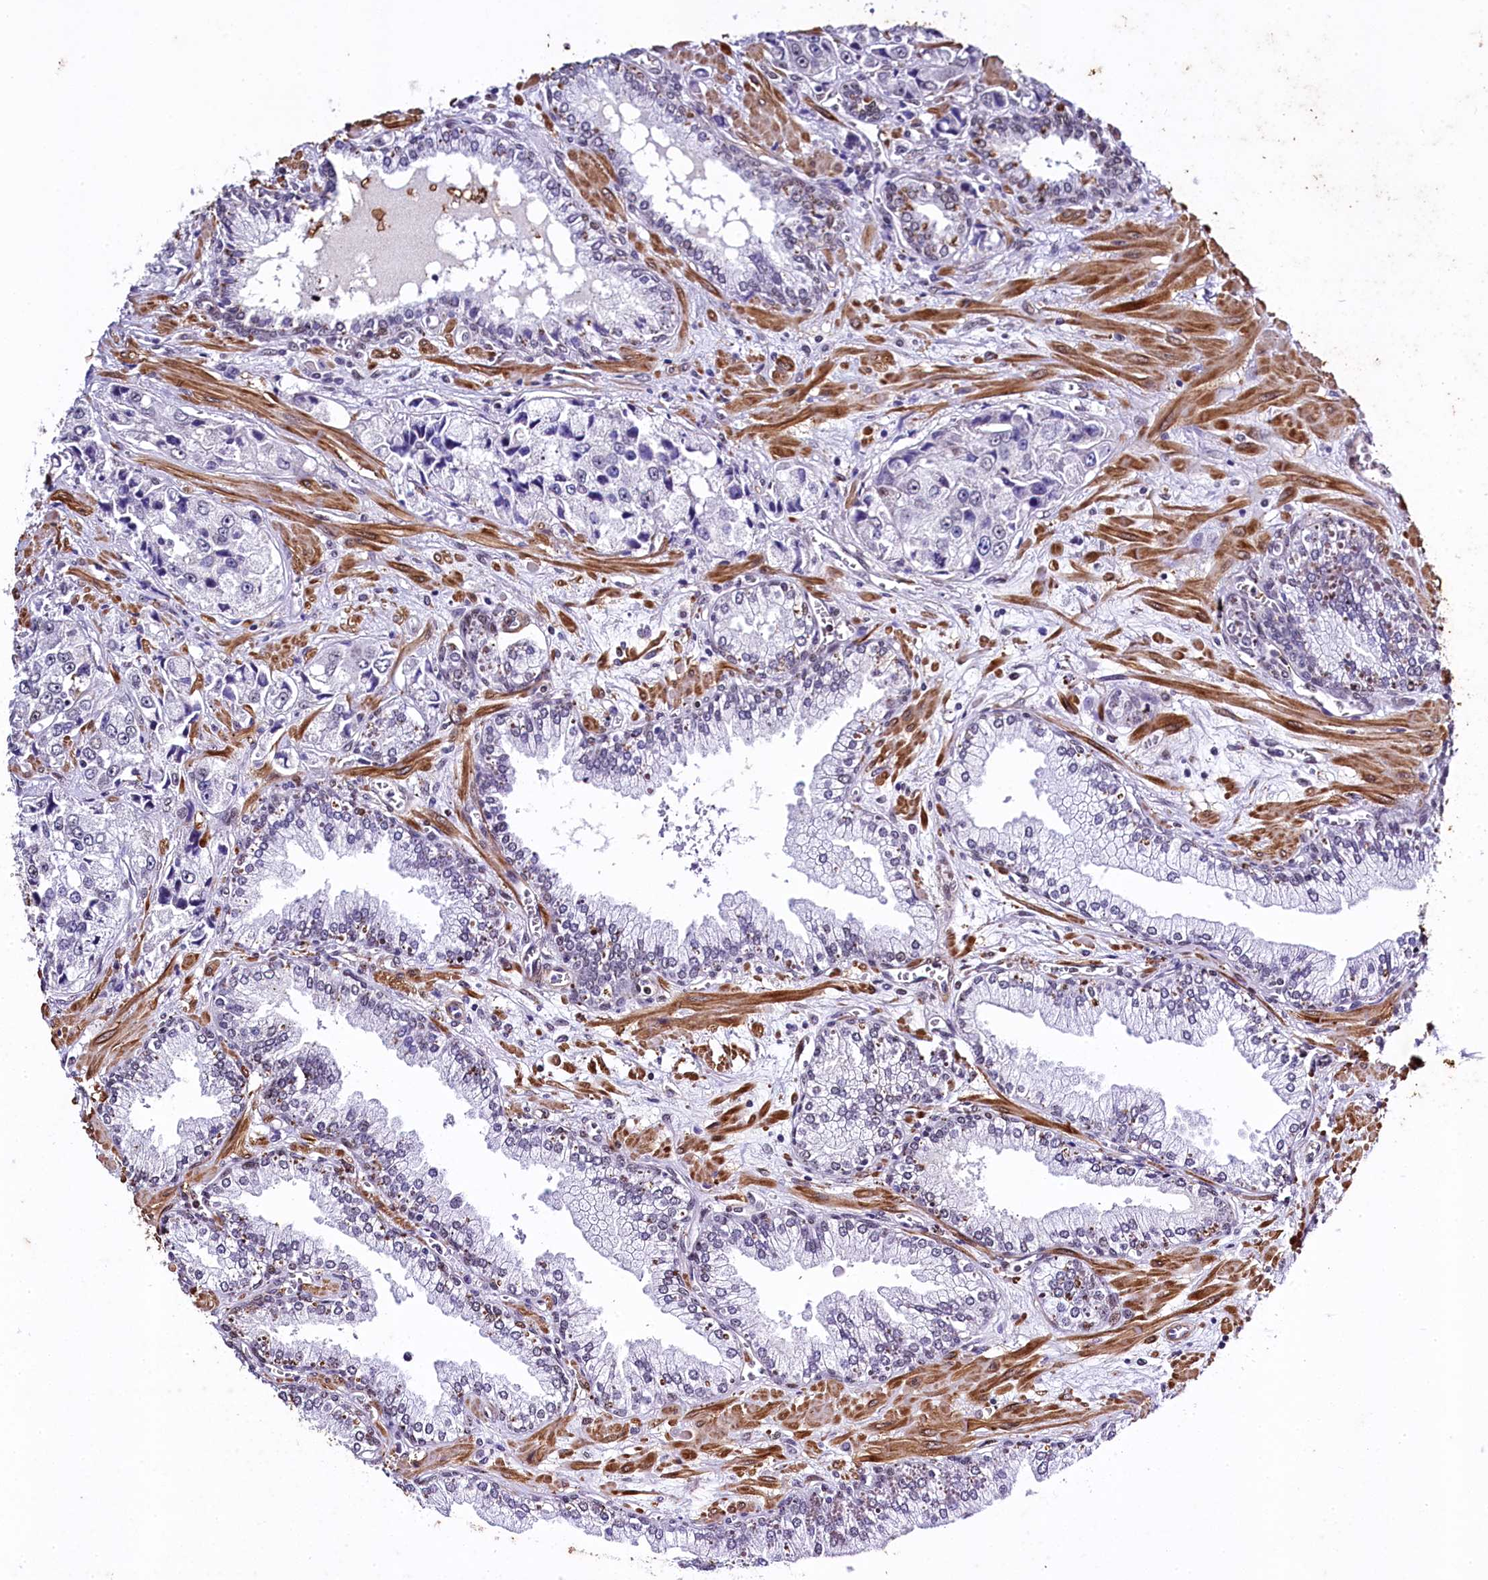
{"staining": {"intensity": "negative", "quantity": "none", "location": "none"}, "tissue": "prostate cancer", "cell_type": "Tumor cells", "image_type": "cancer", "snomed": [{"axis": "morphology", "description": "Adenocarcinoma, High grade"}, {"axis": "topography", "description": "Prostate"}], "caption": "Human prostate adenocarcinoma (high-grade) stained for a protein using IHC demonstrates no positivity in tumor cells.", "gene": "SAMD10", "patient": {"sex": "male", "age": 74}}